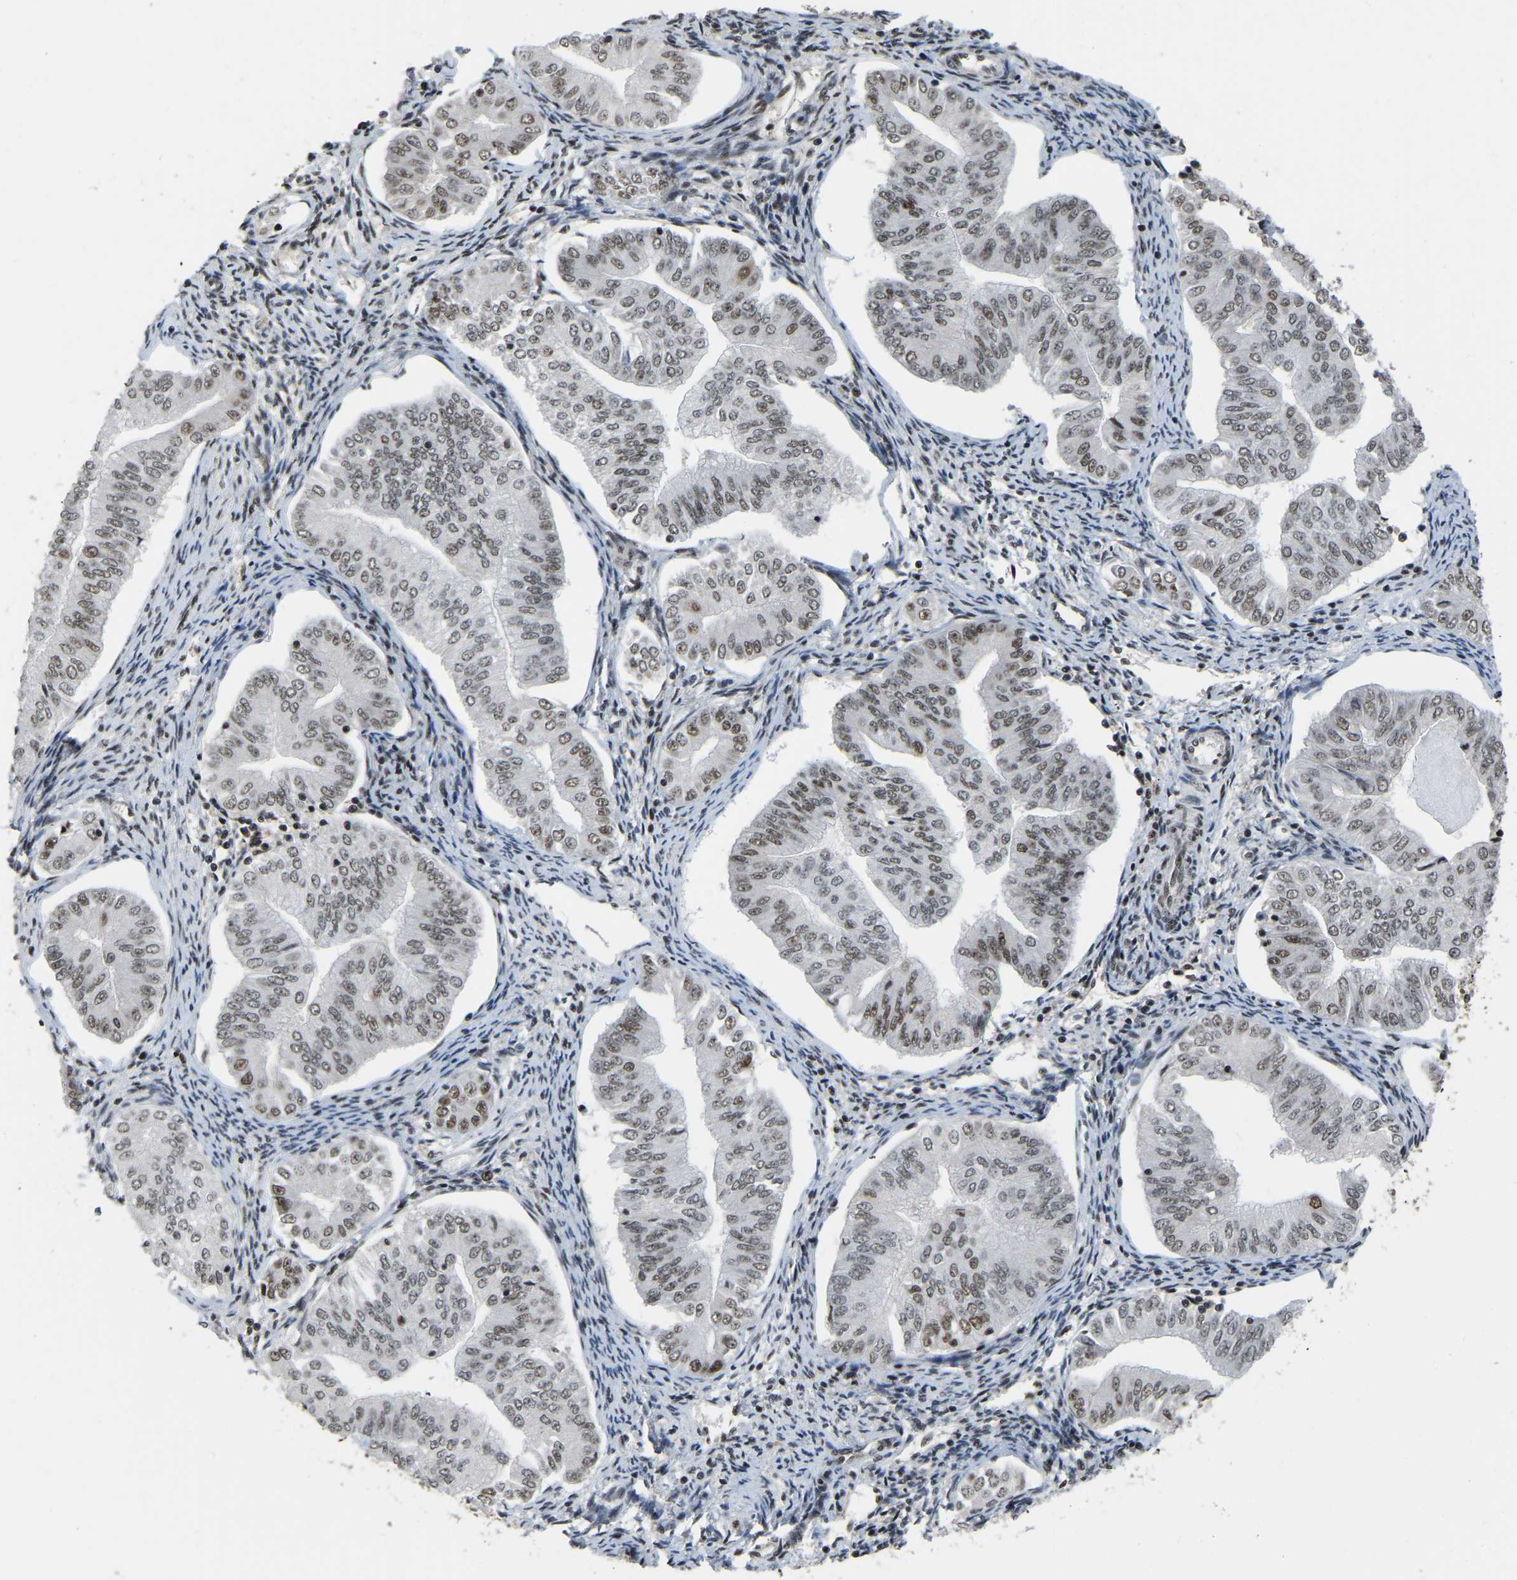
{"staining": {"intensity": "moderate", "quantity": ">75%", "location": "nuclear"}, "tissue": "endometrial cancer", "cell_type": "Tumor cells", "image_type": "cancer", "snomed": [{"axis": "morphology", "description": "Normal tissue, NOS"}, {"axis": "morphology", "description": "Adenocarcinoma, NOS"}, {"axis": "topography", "description": "Endometrium"}], "caption": "Endometrial cancer tissue displays moderate nuclear expression in approximately >75% of tumor cells", "gene": "TBL1XR1", "patient": {"sex": "female", "age": 53}}